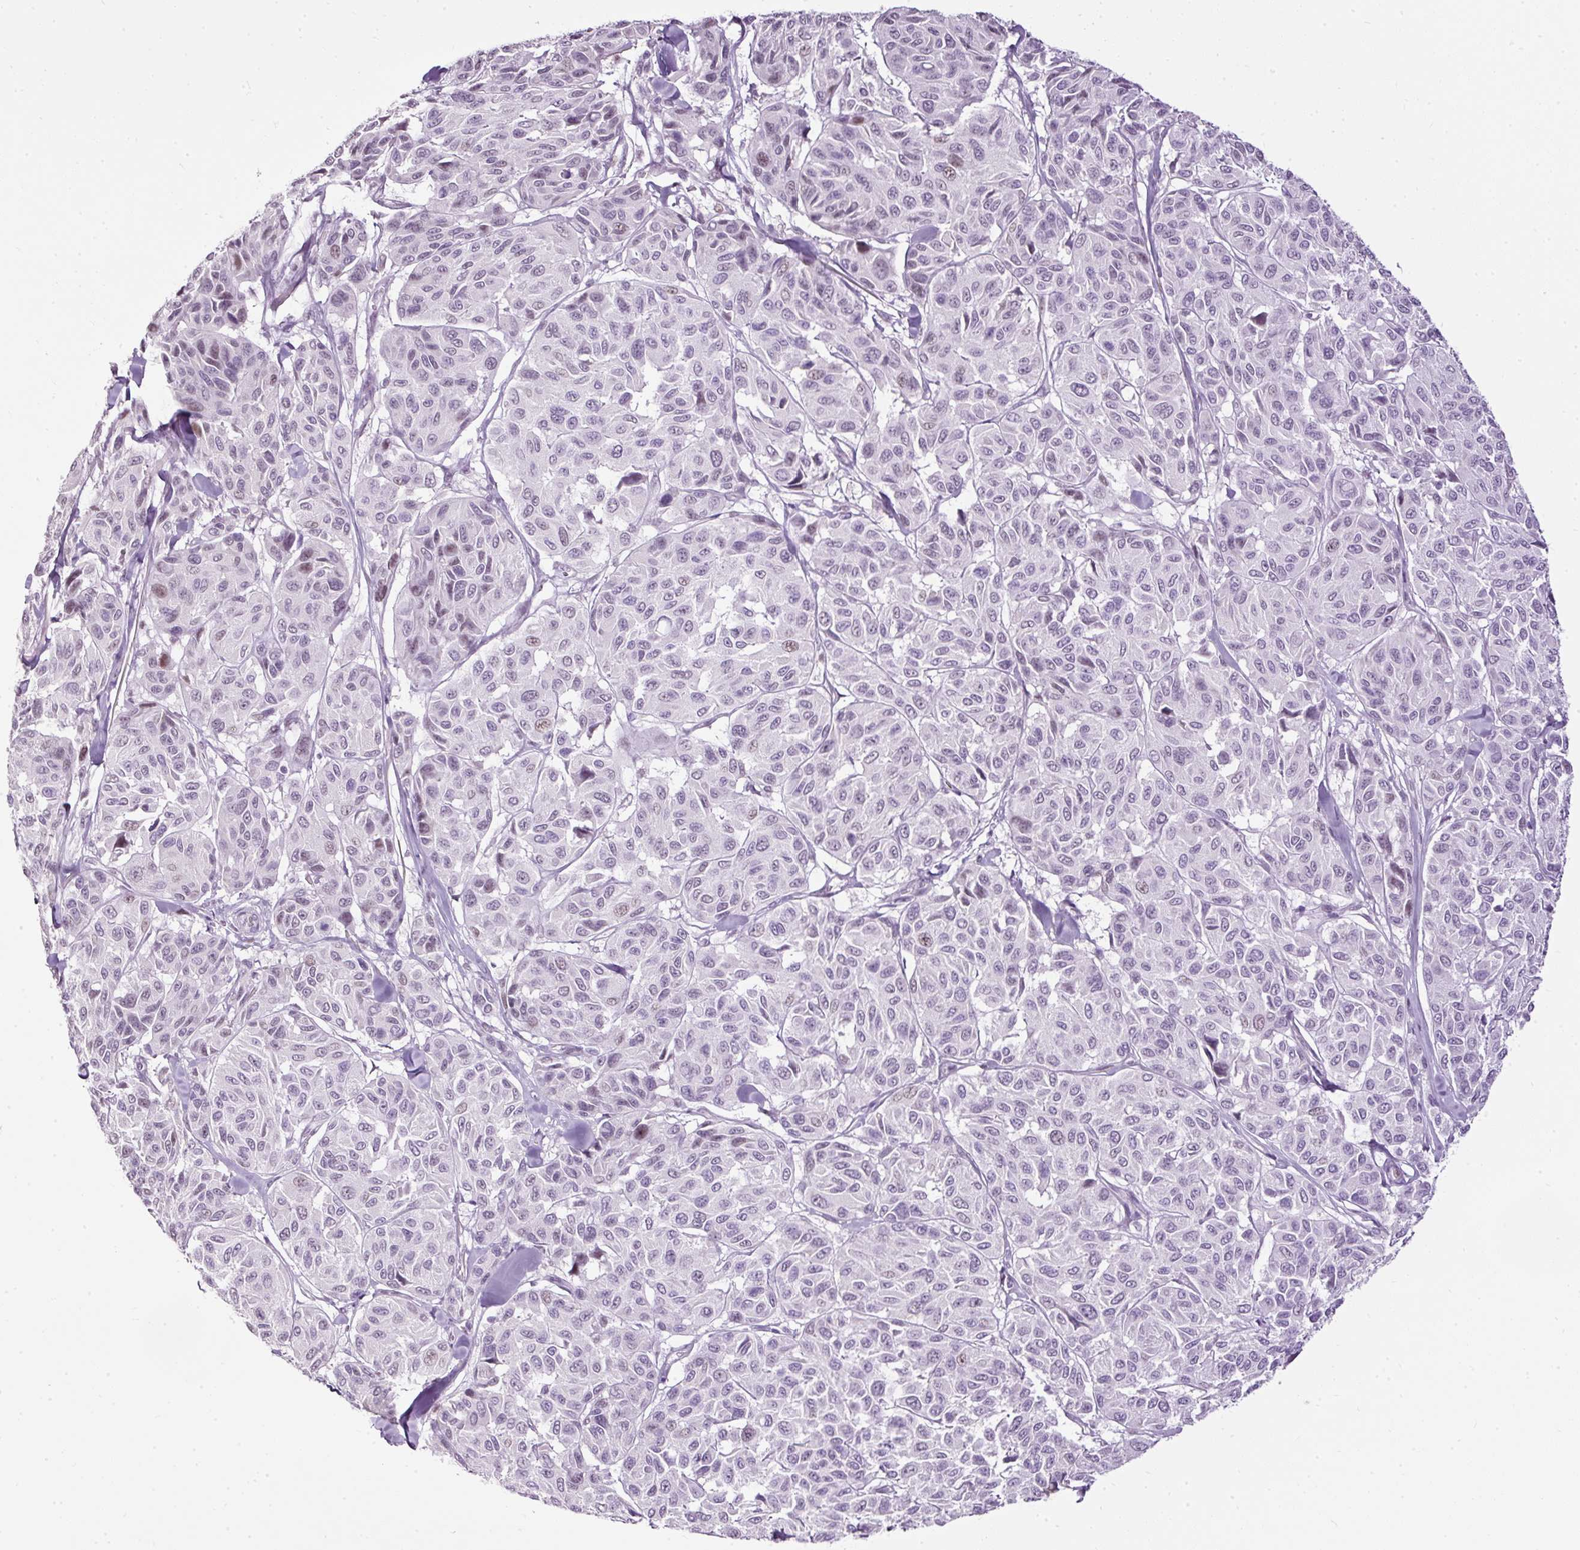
{"staining": {"intensity": "weak", "quantity": "<25%", "location": "nuclear"}, "tissue": "melanoma", "cell_type": "Tumor cells", "image_type": "cancer", "snomed": [{"axis": "morphology", "description": "Malignant melanoma, NOS"}, {"axis": "topography", "description": "Skin"}], "caption": "High magnification brightfield microscopy of melanoma stained with DAB (3,3'-diaminobenzidine) (brown) and counterstained with hematoxylin (blue): tumor cells show no significant staining.", "gene": "PDE6B", "patient": {"sex": "female", "age": 66}}